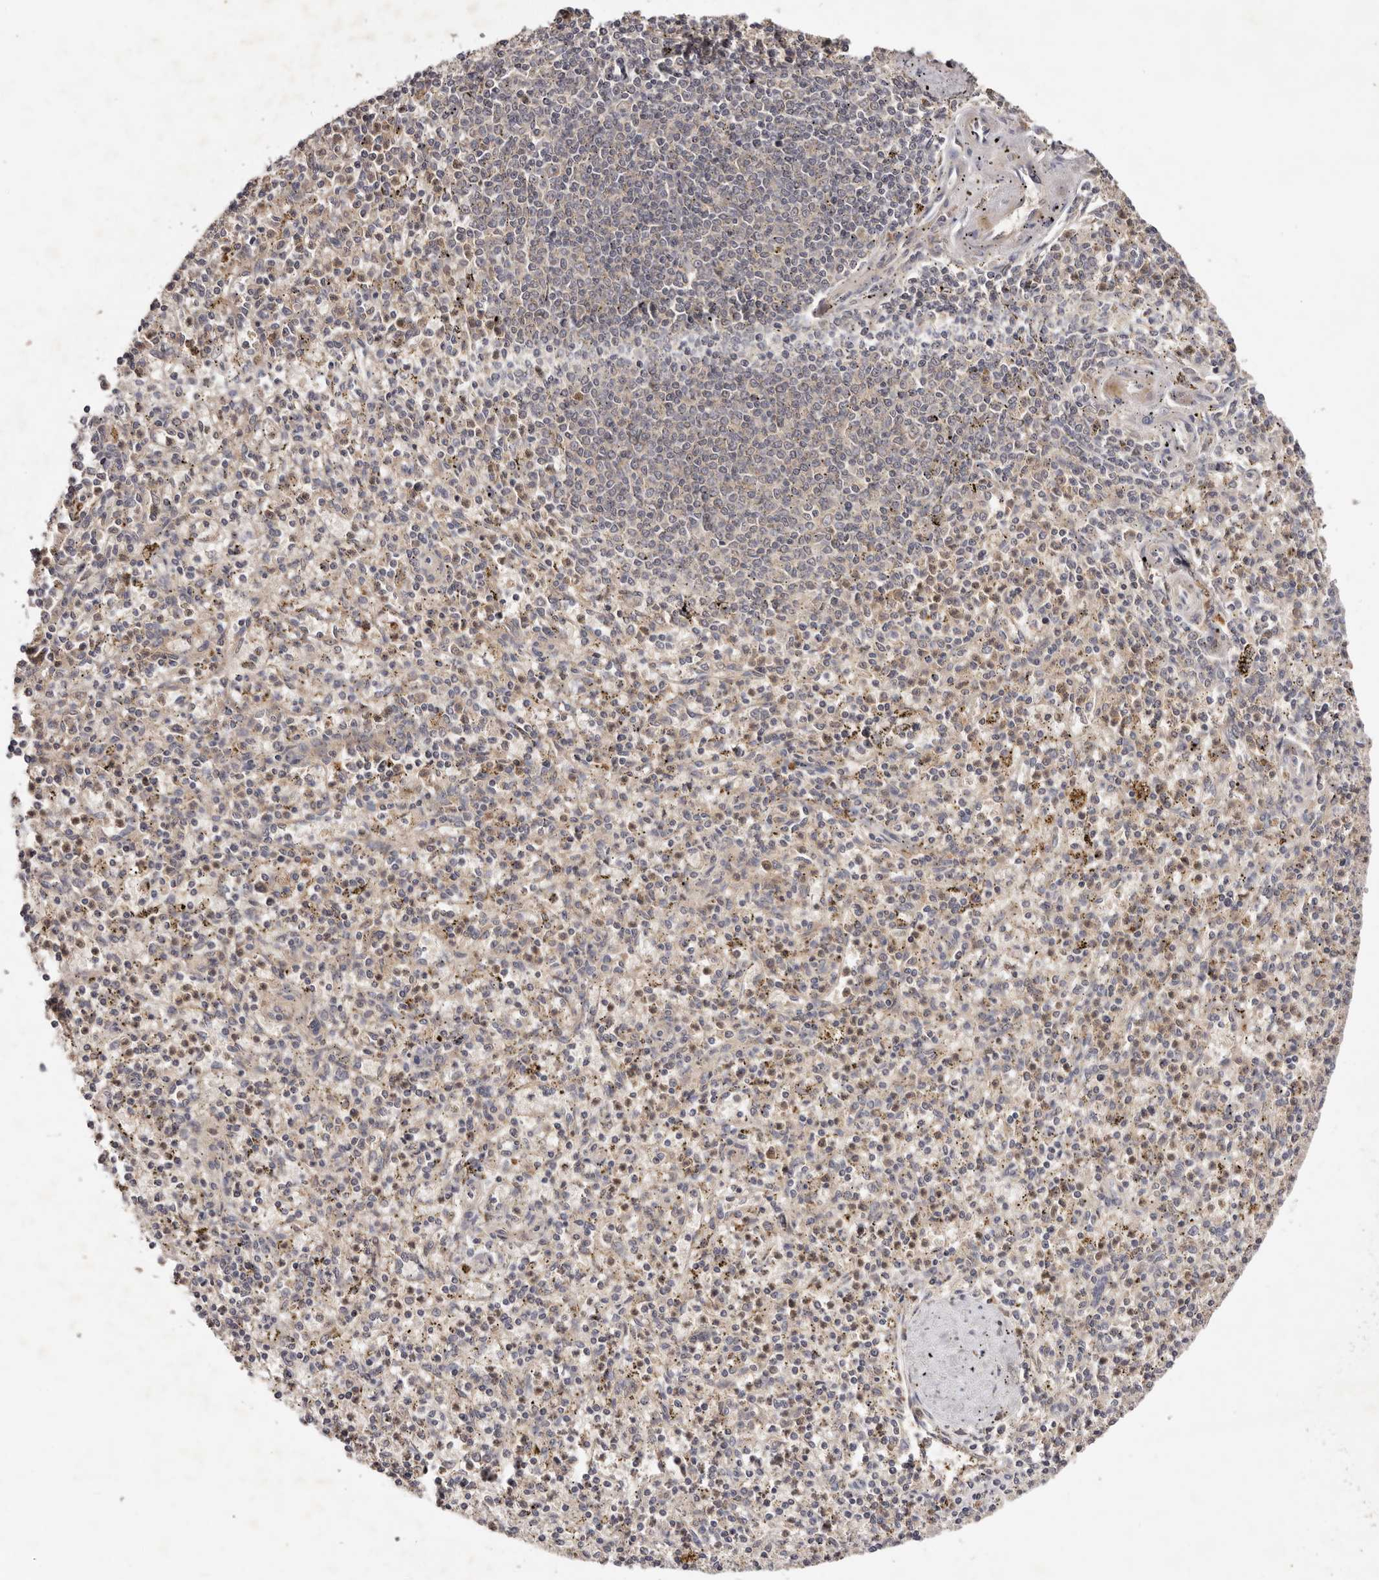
{"staining": {"intensity": "weak", "quantity": "<25%", "location": "cytoplasmic/membranous"}, "tissue": "spleen", "cell_type": "Cells in red pulp", "image_type": "normal", "snomed": [{"axis": "morphology", "description": "Normal tissue, NOS"}, {"axis": "topography", "description": "Spleen"}], "caption": "Normal spleen was stained to show a protein in brown. There is no significant positivity in cells in red pulp. (DAB immunohistochemistry (IHC) visualized using brightfield microscopy, high magnification).", "gene": "PKIB", "patient": {"sex": "male", "age": 72}}